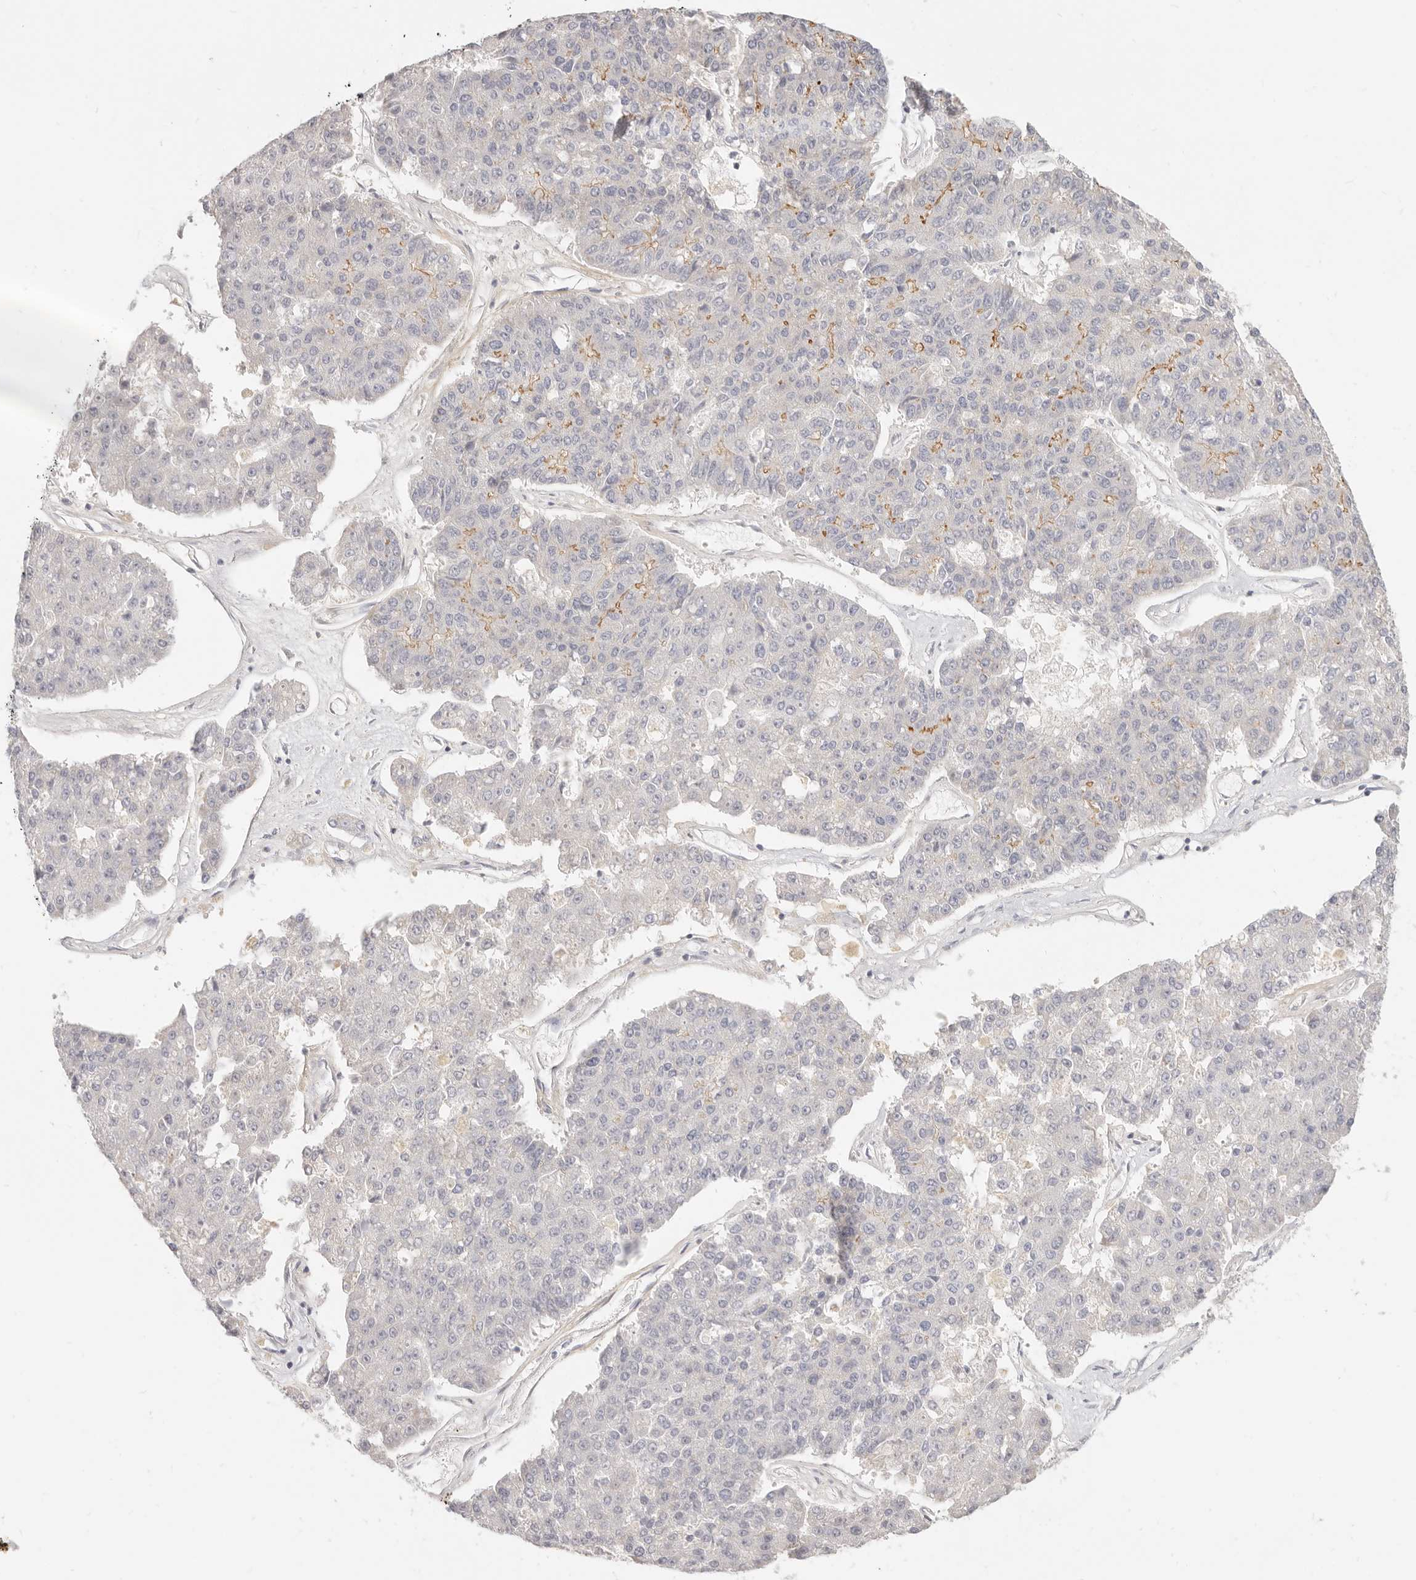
{"staining": {"intensity": "moderate", "quantity": "<25%", "location": "cytoplasmic/membranous"}, "tissue": "pancreatic cancer", "cell_type": "Tumor cells", "image_type": "cancer", "snomed": [{"axis": "morphology", "description": "Adenocarcinoma, NOS"}, {"axis": "topography", "description": "Pancreas"}], "caption": "DAB (3,3'-diaminobenzidine) immunohistochemical staining of human pancreatic adenocarcinoma reveals moderate cytoplasmic/membranous protein expression in about <25% of tumor cells. The staining is performed using DAB (3,3'-diaminobenzidine) brown chromogen to label protein expression. The nuclei are counter-stained blue using hematoxylin.", "gene": "LTB4R2", "patient": {"sex": "male", "age": 50}}